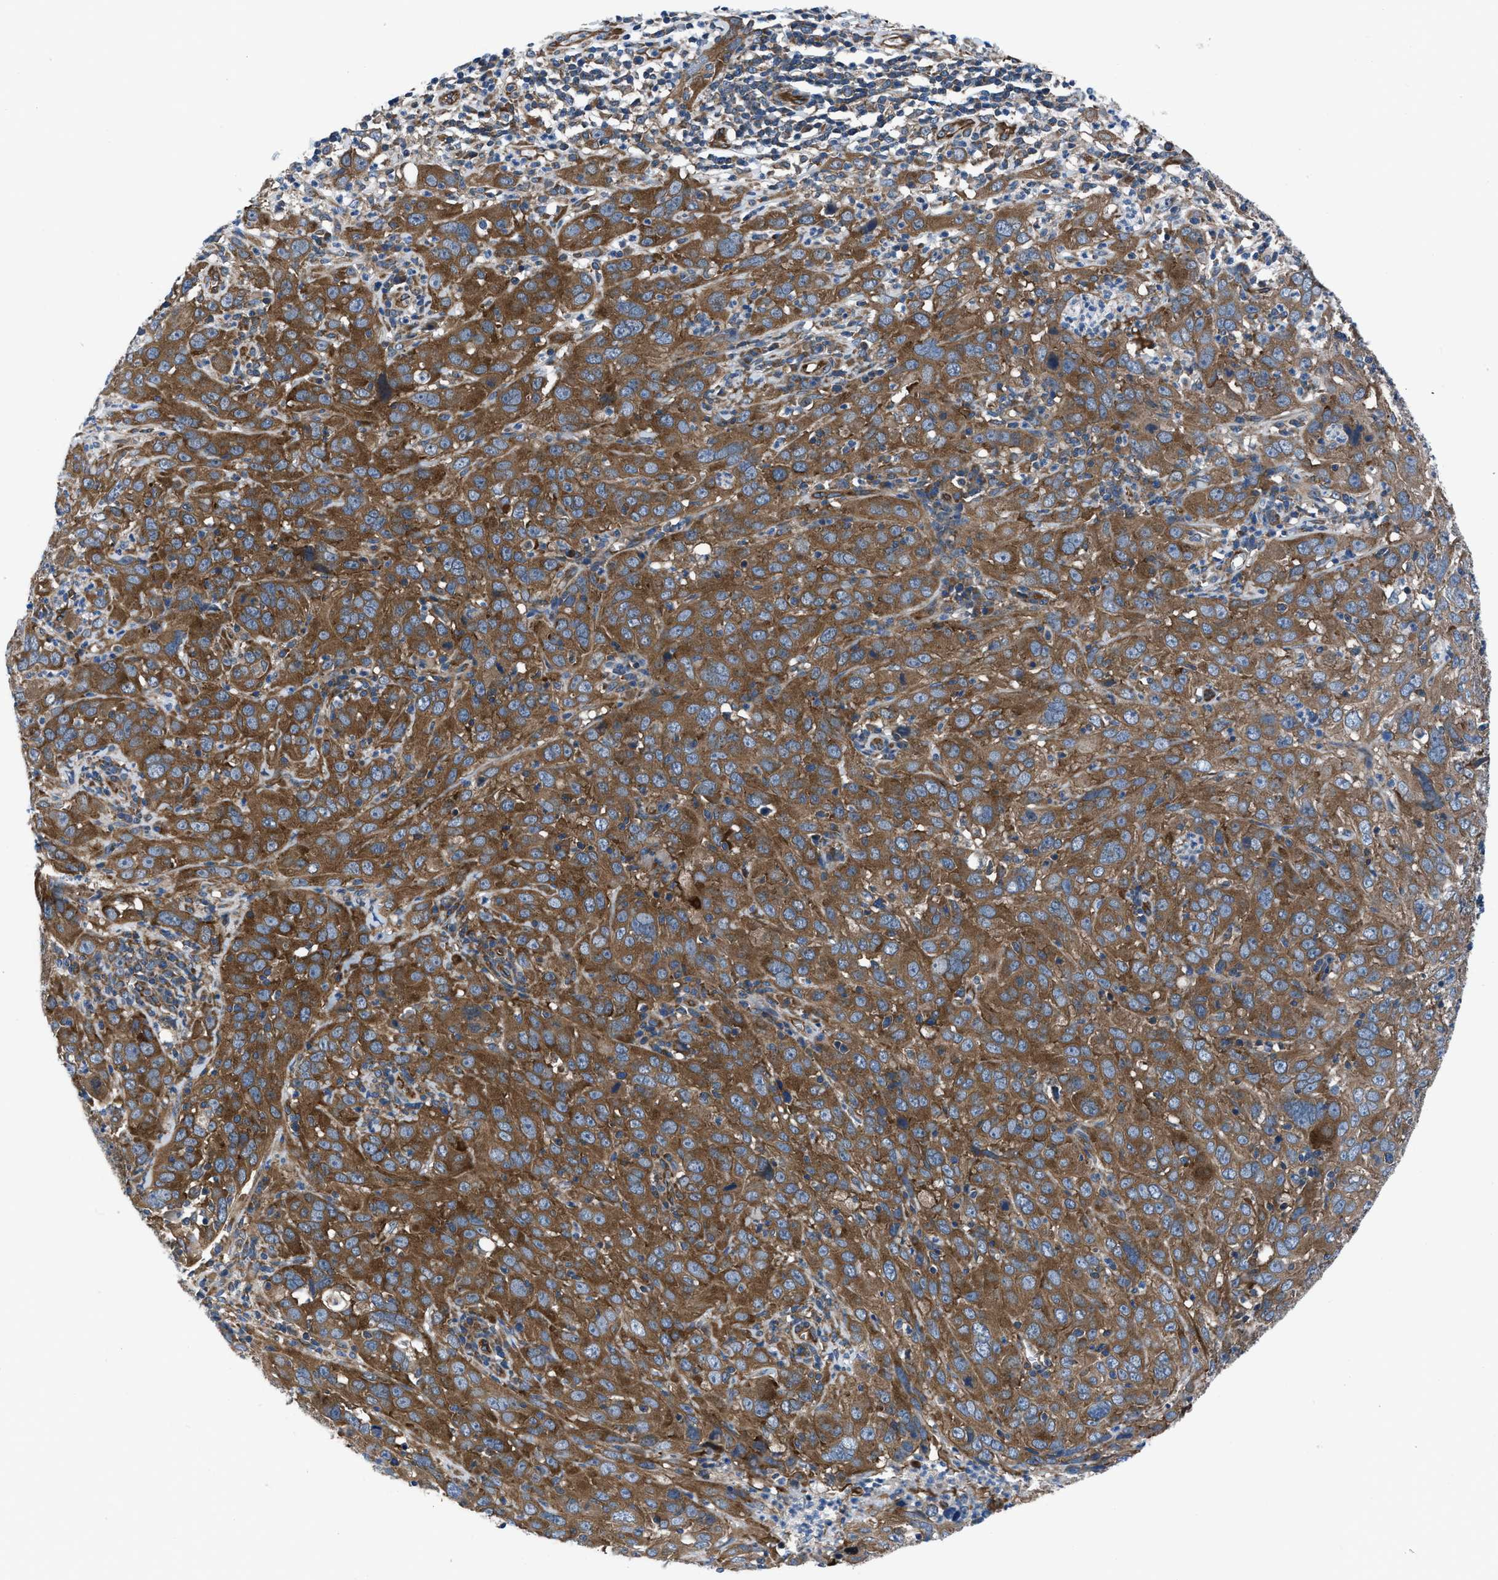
{"staining": {"intensity": "strong", "quantity": ">75%", "location": "cytoplasmic/membranous"}, "tissue": "cervical cancer", "cell_type": "Tumor cells", "image_type": "cancer", "snomed": [{"axis": "morphology", "description": "Squamous cell carcinoma, NOS"}, {"axis": "topography", "description": "Cervix"}], "caption": "Tumor cells show strong cytoplasmic/membranous staining in about >75% of cells in cervical squamous cell carcinoma. (IHC, brightfield microscopy, high magnification).", "gene": "TRIP4", "patient": {"sex": "female", "age": 32}}